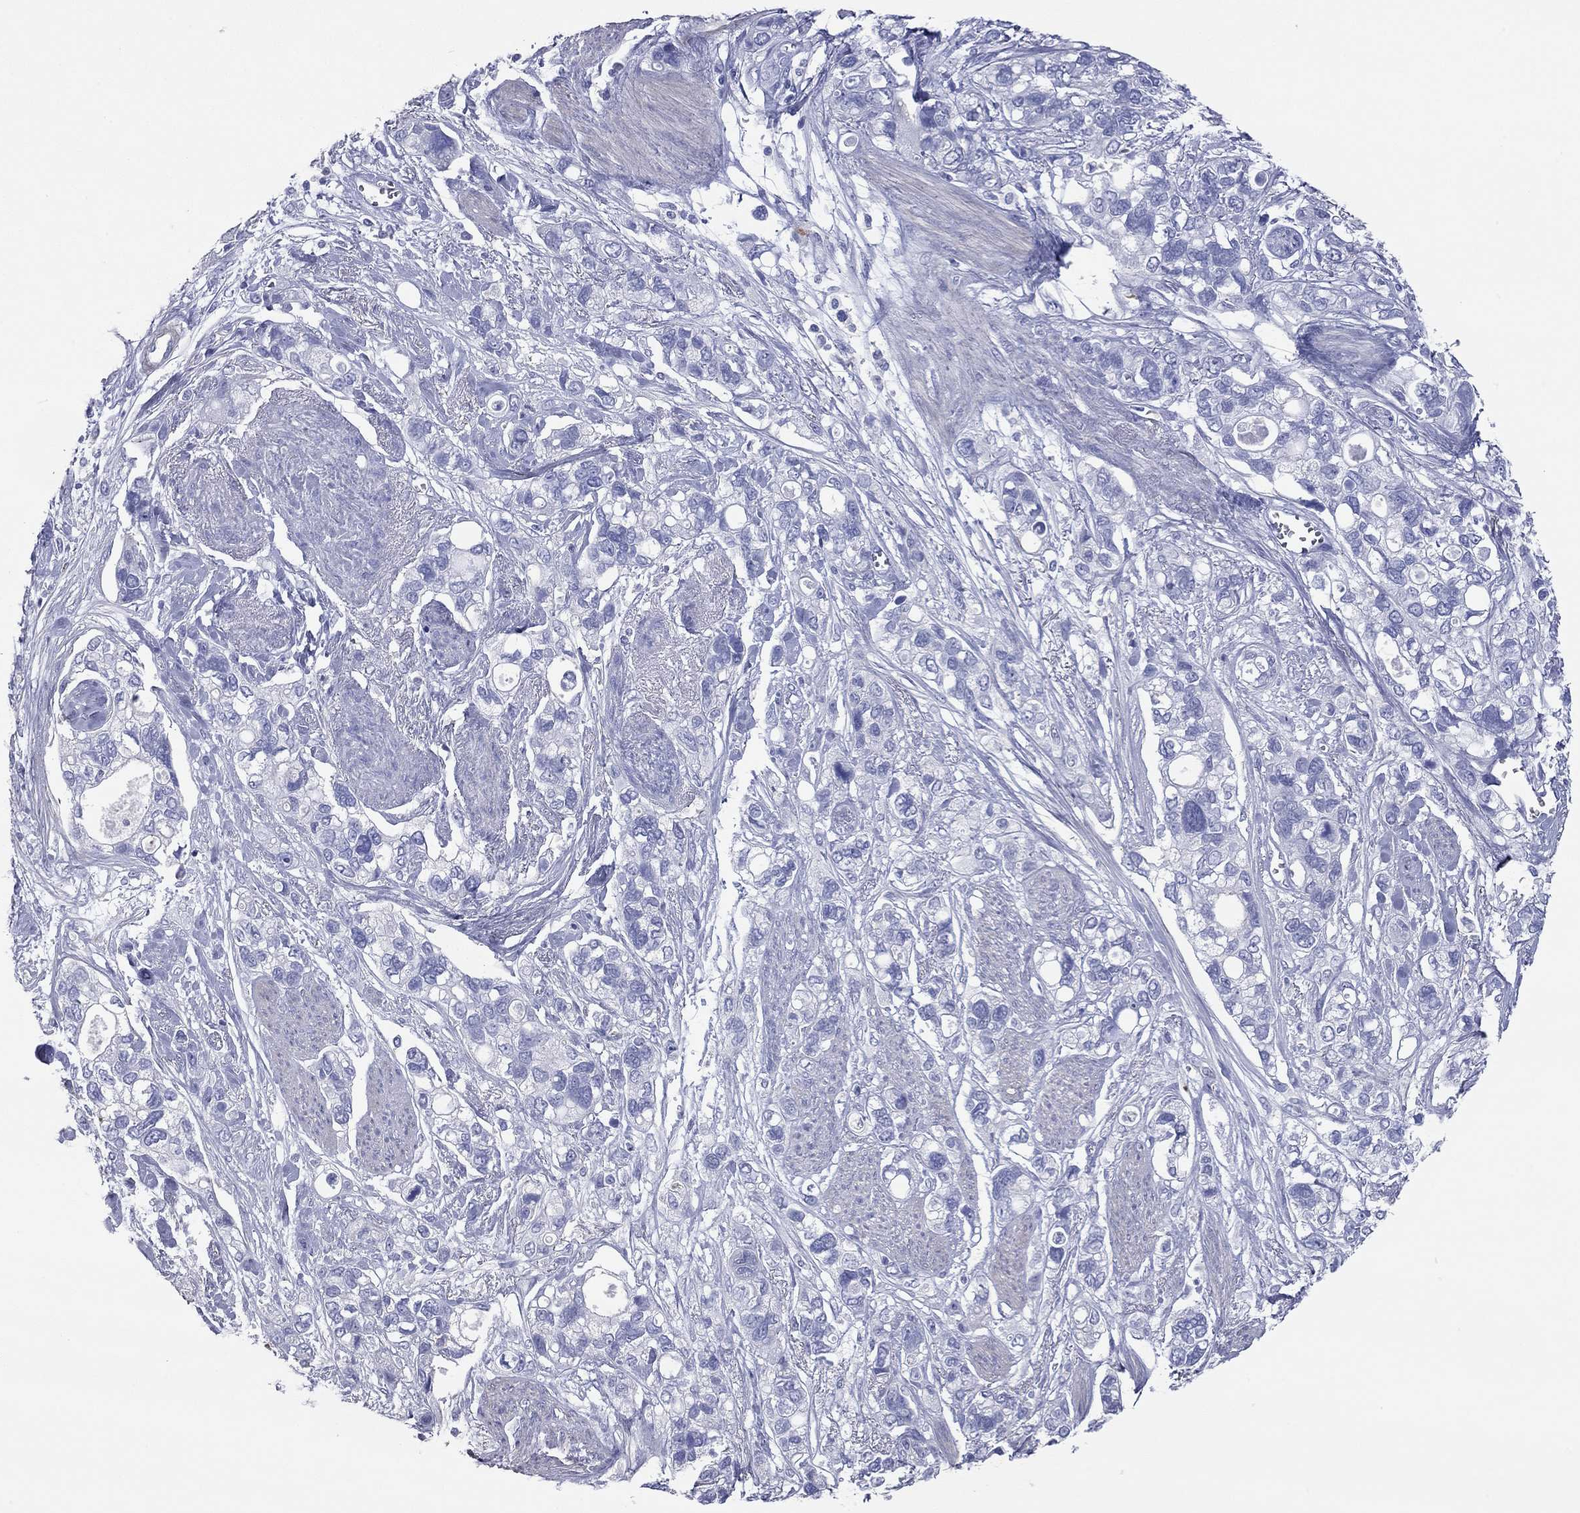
{"staining": {"intensity": "negative", "quantity": "none", "location": "none"}, "tissue": "stomach cancer", "cell_type": "Tumor cells", "image_type": "cancer", "snomed": [{"axis": "morphology", "description": "Adenocarcinoma, NOS"}, {"axis": "topography", "description": "Stomach, upper"}], "caption": "This is a image of immunohistochemistry staining of stomach adenocarcinoma, which shows no staining in tumor cells.", "gene": "ACTL7B", "patient": {"sex": "female", "age": 81}}